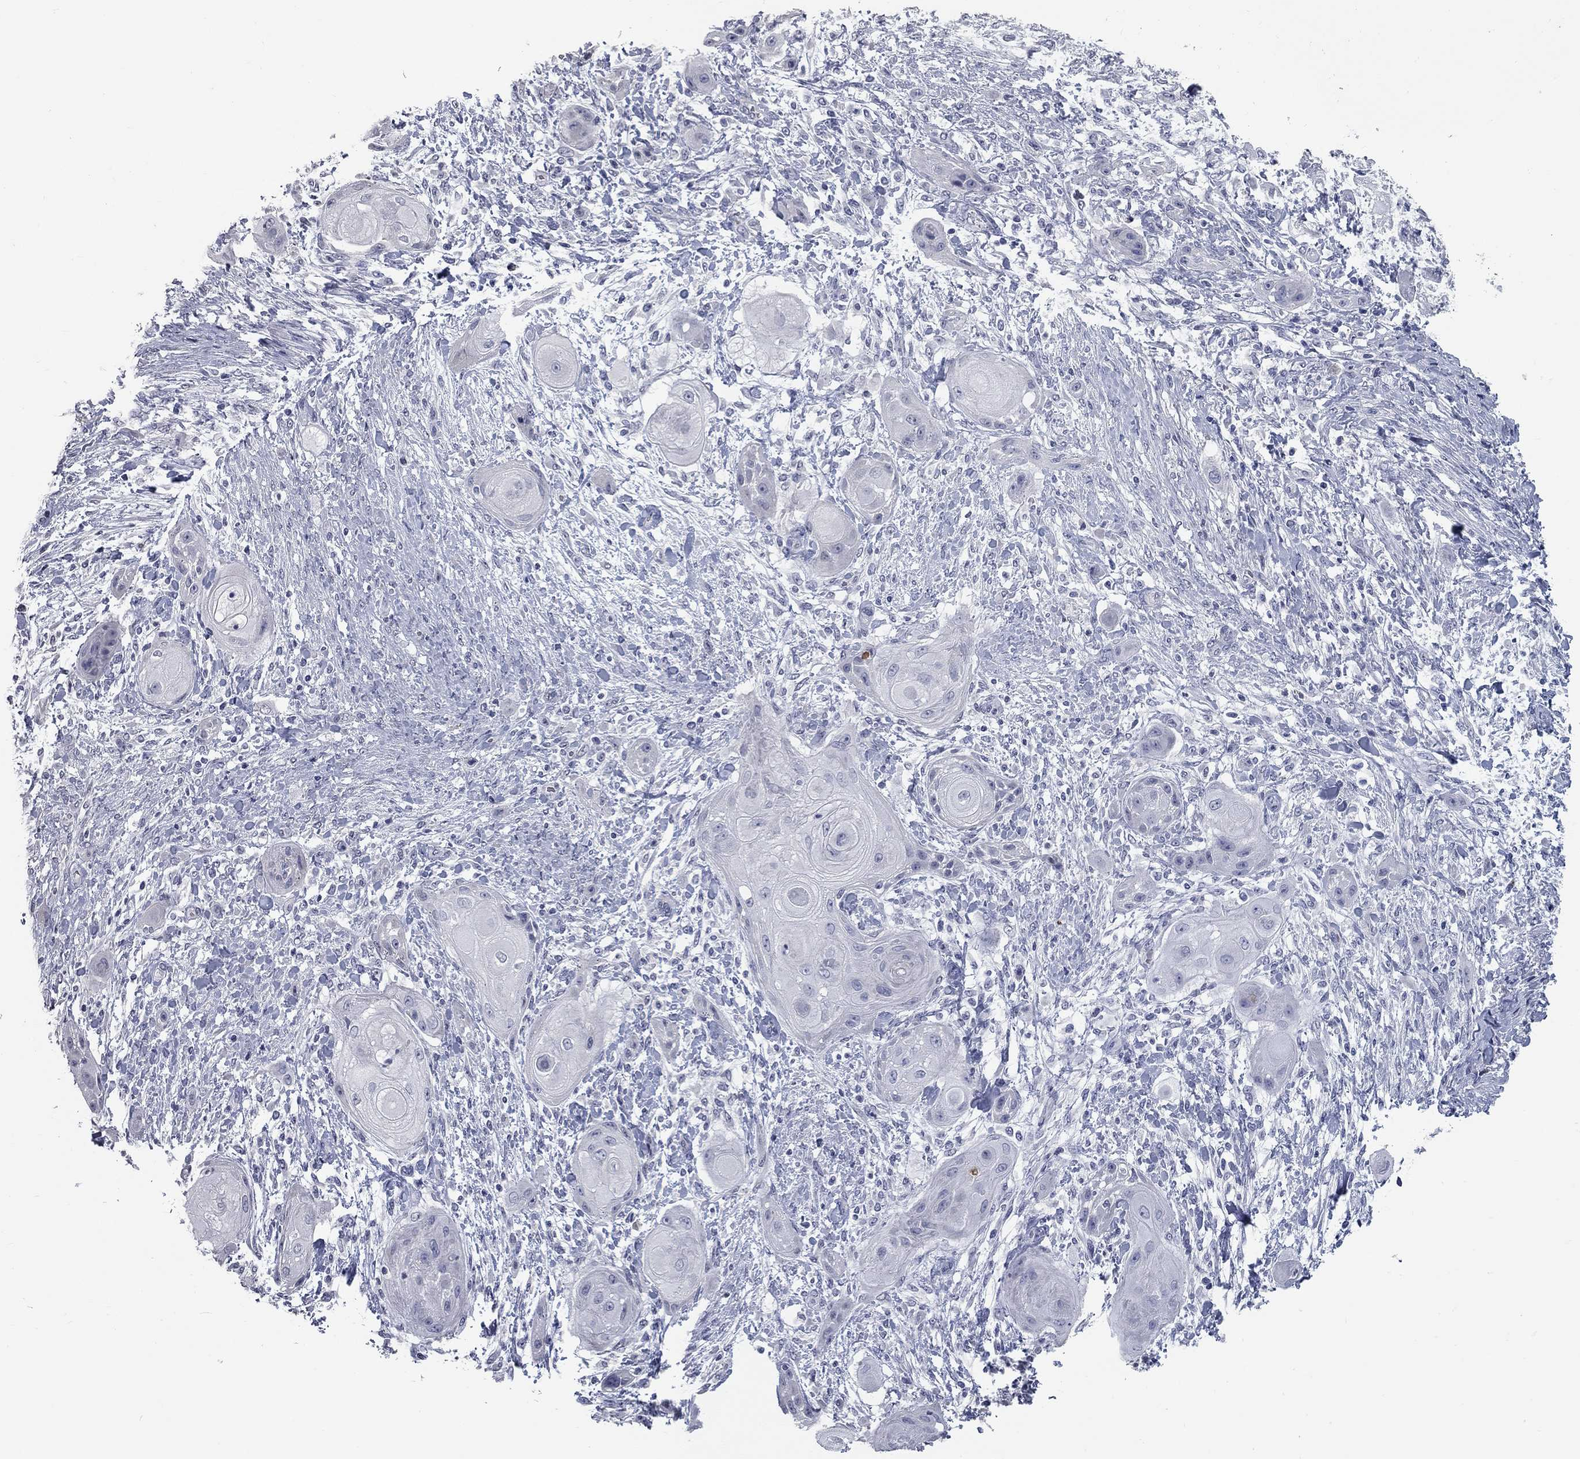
{"staining": {"intensity": "negative", "quantity": "none", "location": "none"}, "tissue": "skin cancer", "cell_type": "Tumor cells", "image_type": "cancer", "snomed": [{"axis": "morphology", "description": "Squamous cell carcinoma, NOS"}, {"axis": "topography", "description": "Skin"}], "caption": "Tumor cells are negative for brown protein staining in squamous cell carcinoma (skin).", "gene": "SYT12", "patient": {"sex": "male", "age": 62}}